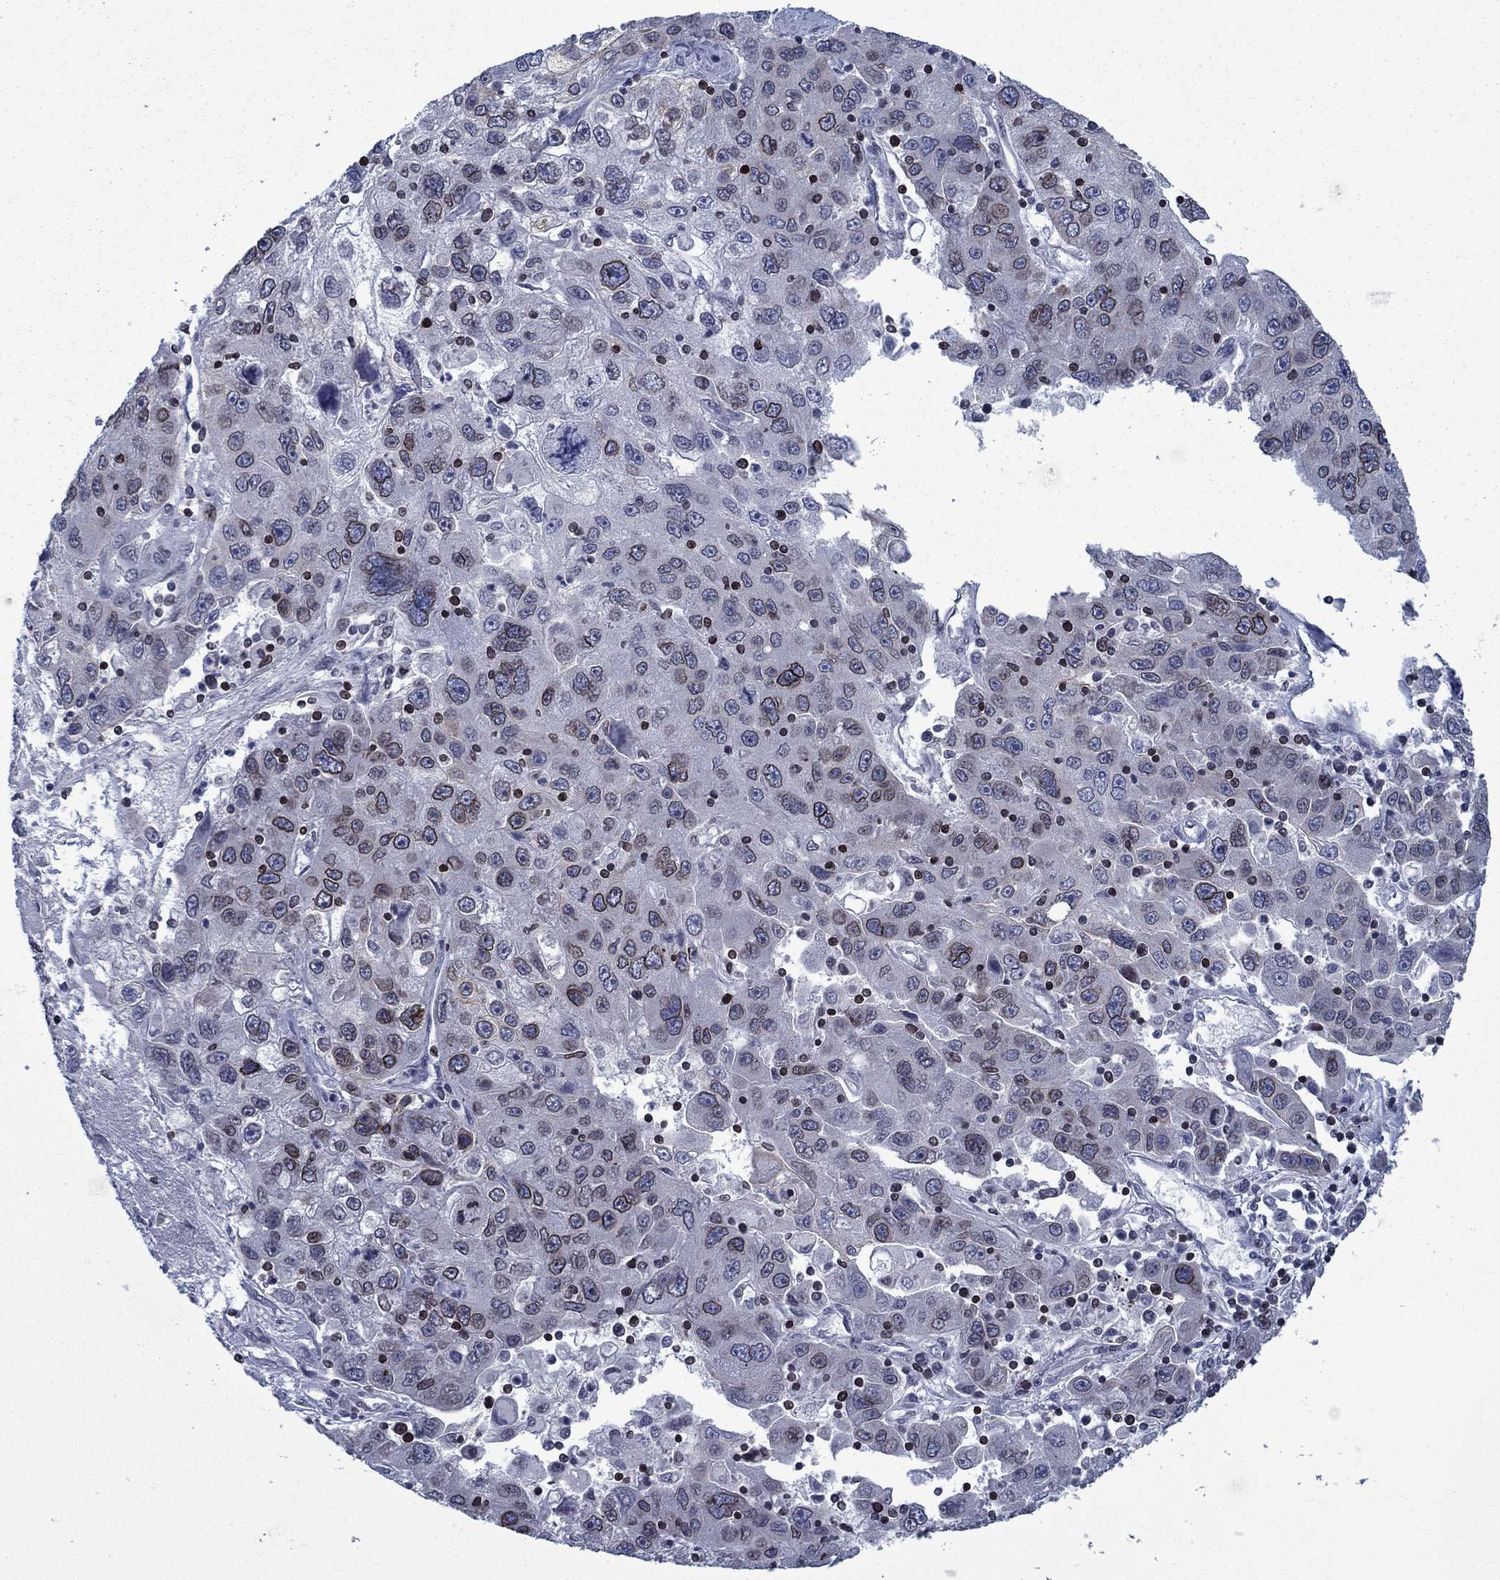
{"staining": {"intensity": "strong", "quantity": "<25%", "location": "cytoplasmic/membranous,nuclear"}, "tissue": "stomach cancer", "cell_type": "Tumor cells", "image_type": "cancer", "snomed": [{"axis": "morphology", "description": "Adenocarcinoma, NOS"}, {"axis": "topography", "description": "Stomach"}], "caption": "Stomach cancer stained with DAB IHC displays medium levels of strong cytoplasmic/membranous and nuclear expression in approximately <25% of tumor cells. The staining is performed using DAB (3,3'-diaminobenzidine) brown chromogen to label protein expression. The nuclei are counter-stained blue using hematoxylin.", "gene": "SLA", "patient": {"sex": "male", "age": 56}}